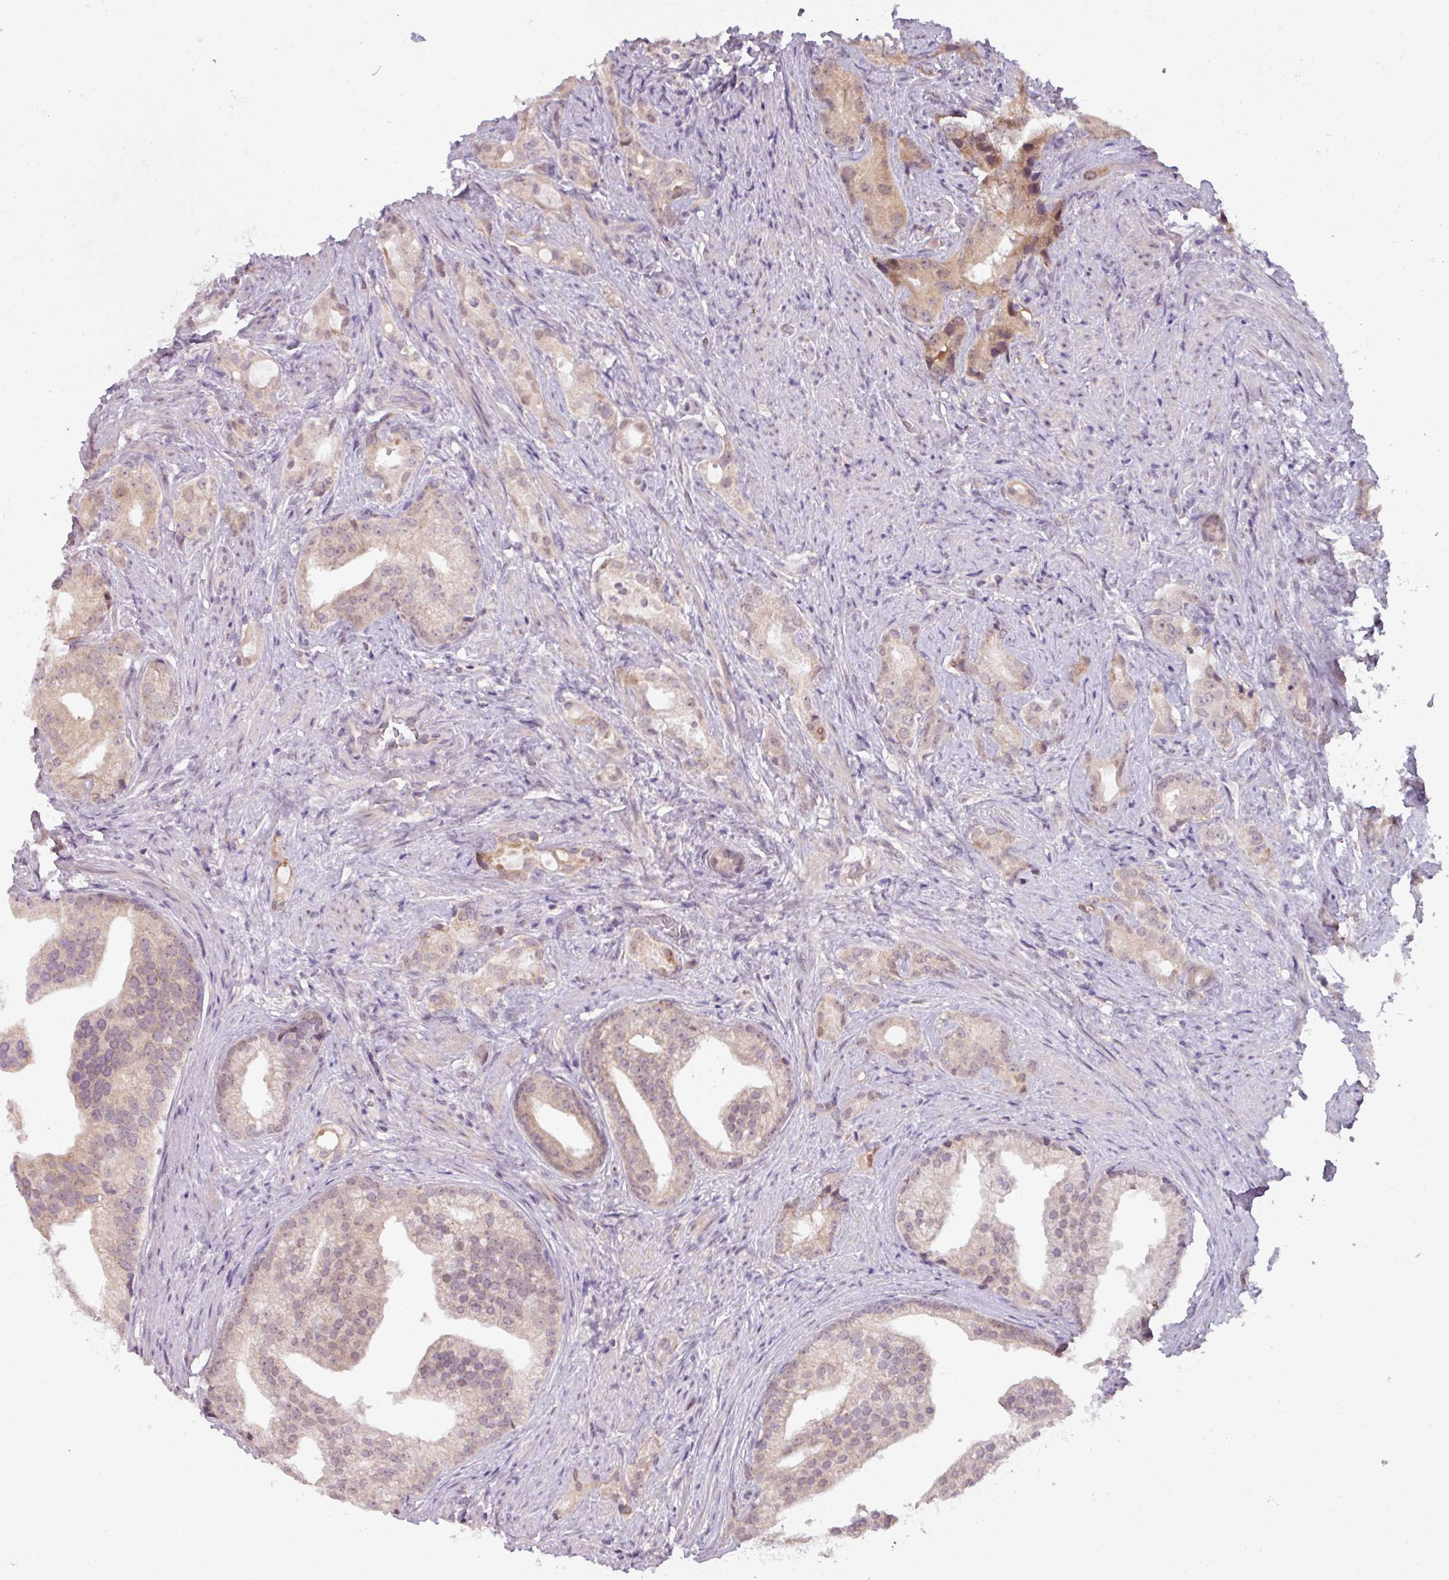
{"staining": {"intensity": "weak", "quantity": "<25%", "location": "cytoplasmic/membranous,nuclear"}, "tissue": "prostate cancer", "cell_type": "Tumor cells", "image_type": "cancer", "snomed": [{"axis": "morphology", "description": "Adenocarcinoma, Low grade"}, {"axis": "topography", "description": "Prostate"}], "caption": "There is no significant staining in tumor cells of adenocarcinoma (low-grade) (prostate). (DAB immunohistochemistry (IHC) with hematoxylin counter stain).", "gene": "OGFOD3", "patient": {"sex": "male", "age": 71}}